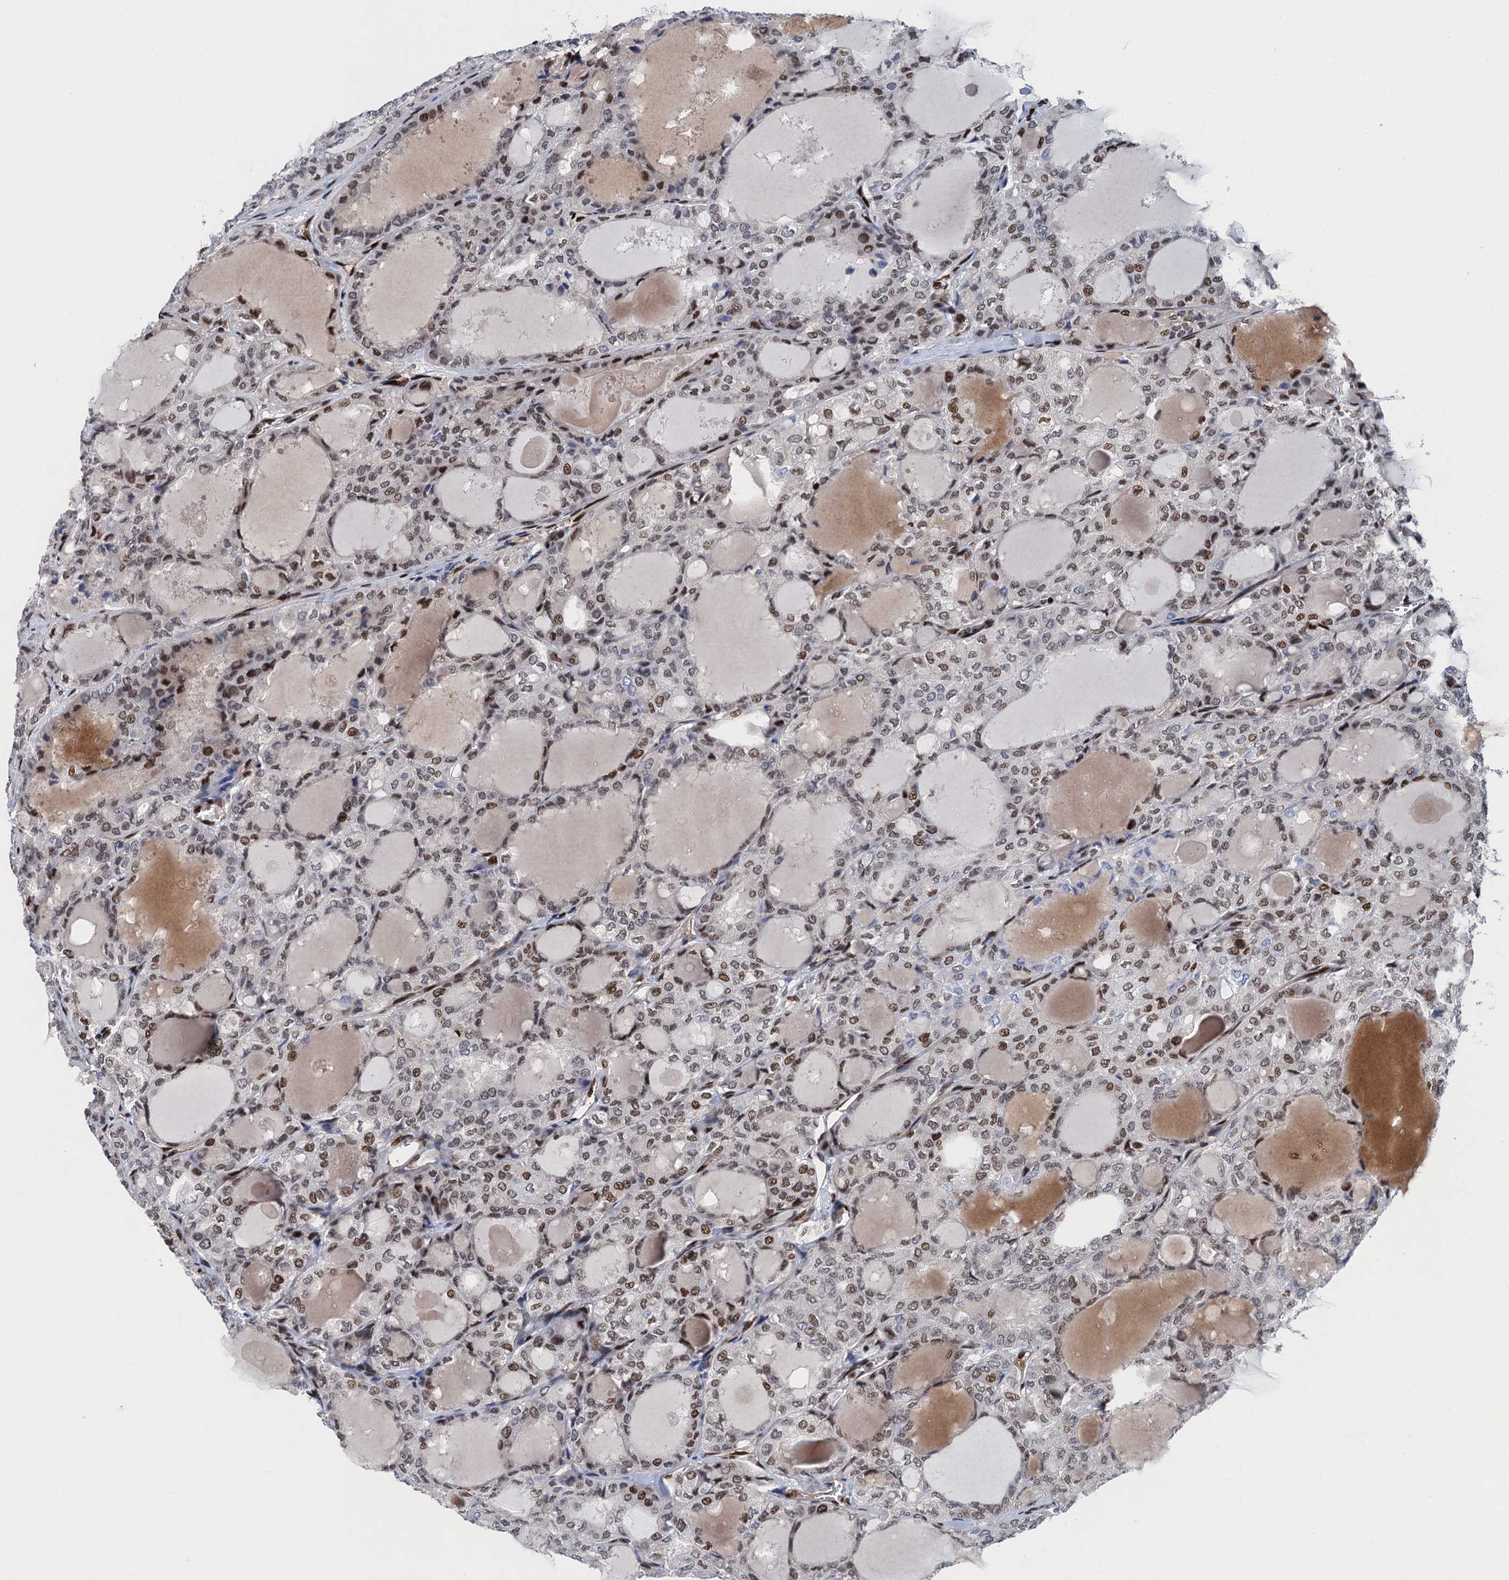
{"staining": {"intensity": "moderate", "quantity": "25%-75%", "location": "nuclear"}, "tissue": "thyroid cancer", "cell_type": "Tumor cells", "image_type": "cancer", "snomed": [{"axis": "morphology", "description": "Follicular adenoma carcinoma, NOS"}, {"axis": "topography", "description": "Thyroid gland"}], "caption": "This is a histology image of IHC staining of thyroid cancer (follicular adenoma carcinoma), which shows moderate staining in the nuclear of tumor cells.", "gene": "PPP4R1", "patient": {"sex": "male", "age": 75}}